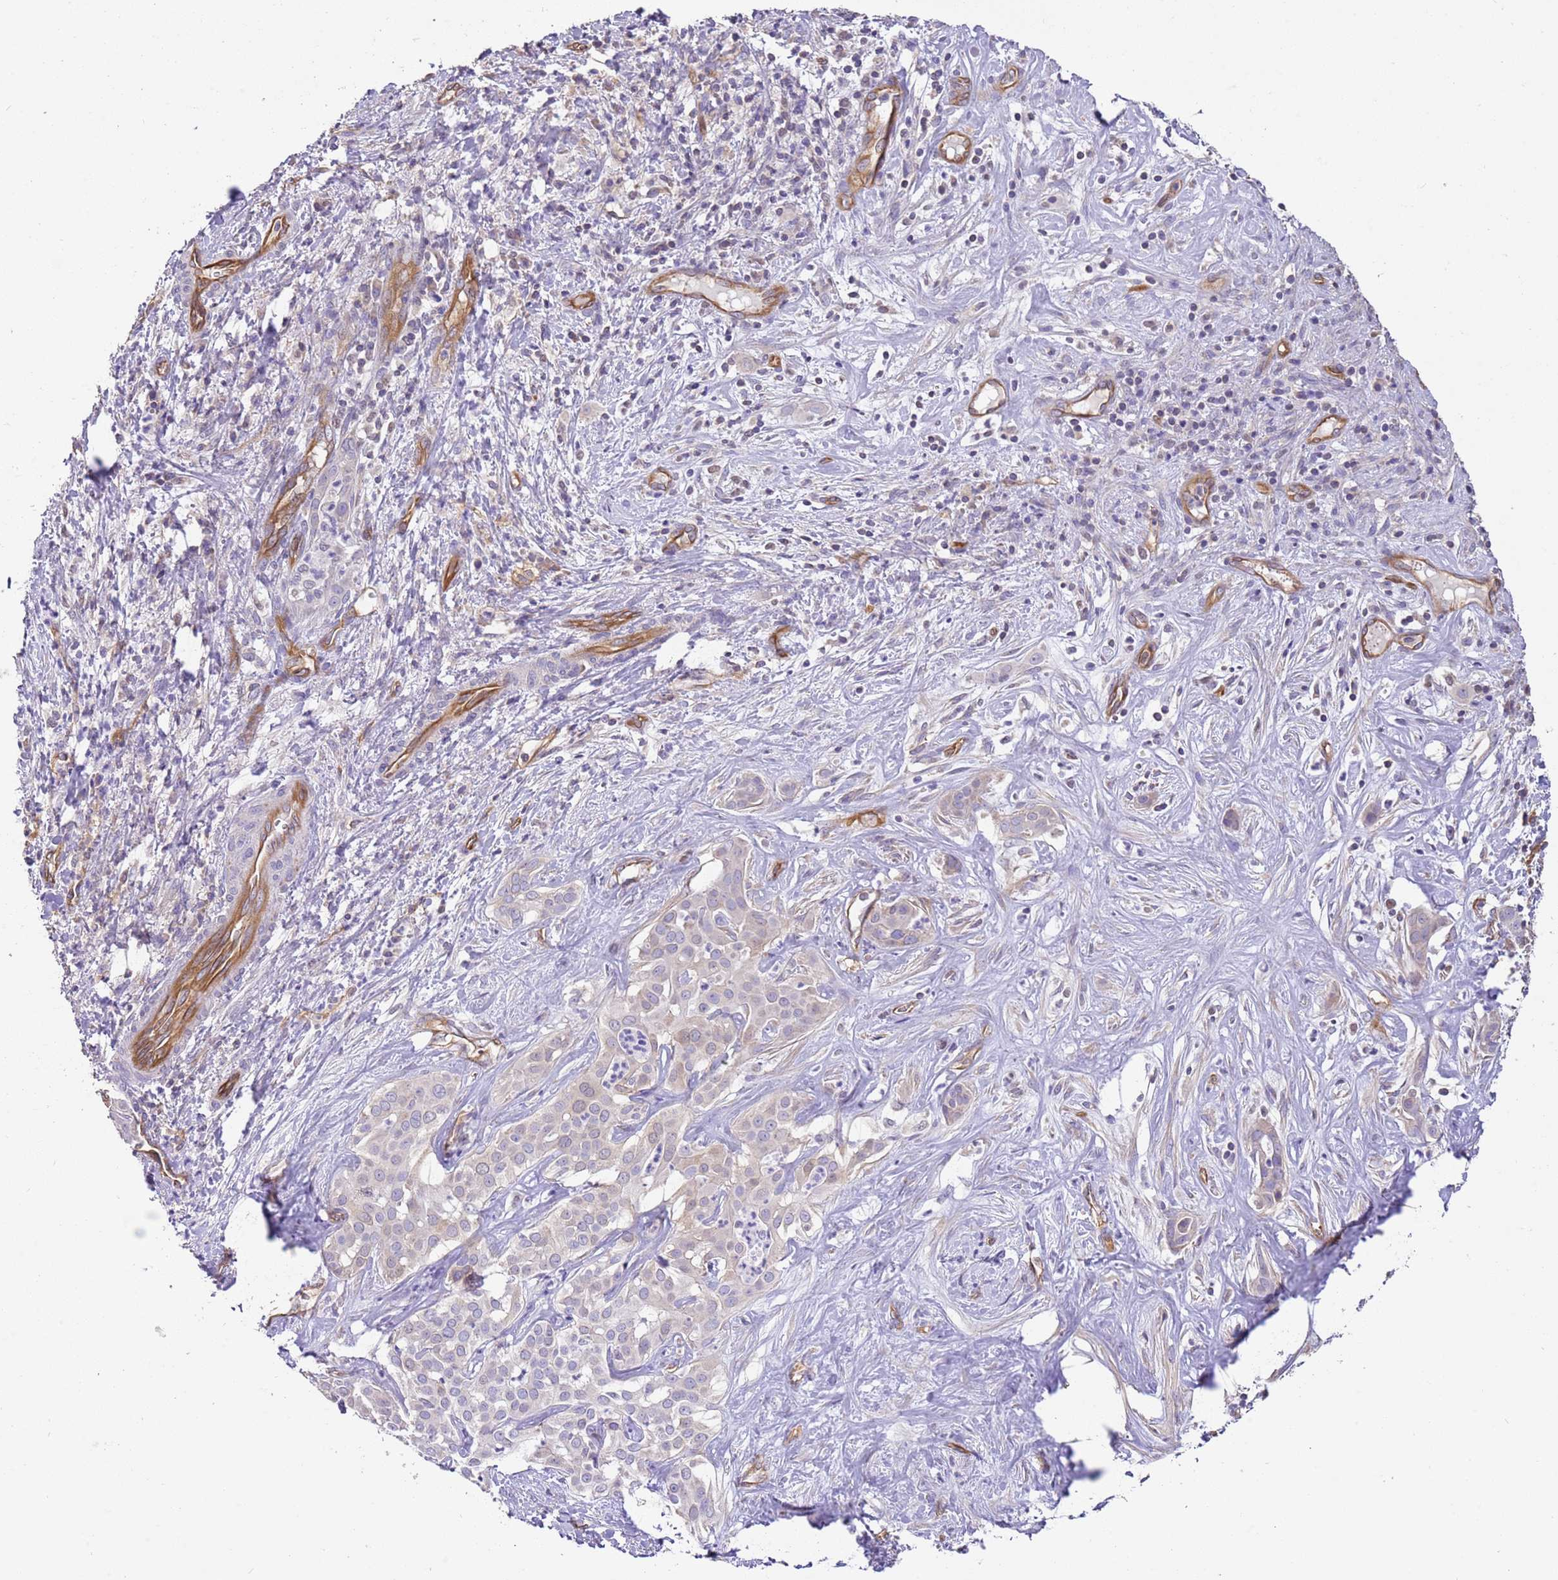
{"staining": {"intensity": "negative", "quantity": "none", "location": "none"}, "tissue": "liver cancer", "cell_type": "Tumor cells", "image_type": "cancer", "snomed": [{"axis": "morphology", "description": "Cholangiocarcinoma"}, {"axis": "topography", "description": "Liver"}], "caption": "Tumor cells are negative for brown protein staining in liver cholangiocarcinoma.", "gene": "DOCK9", "patient": {"sex": "male", "age": 67}}